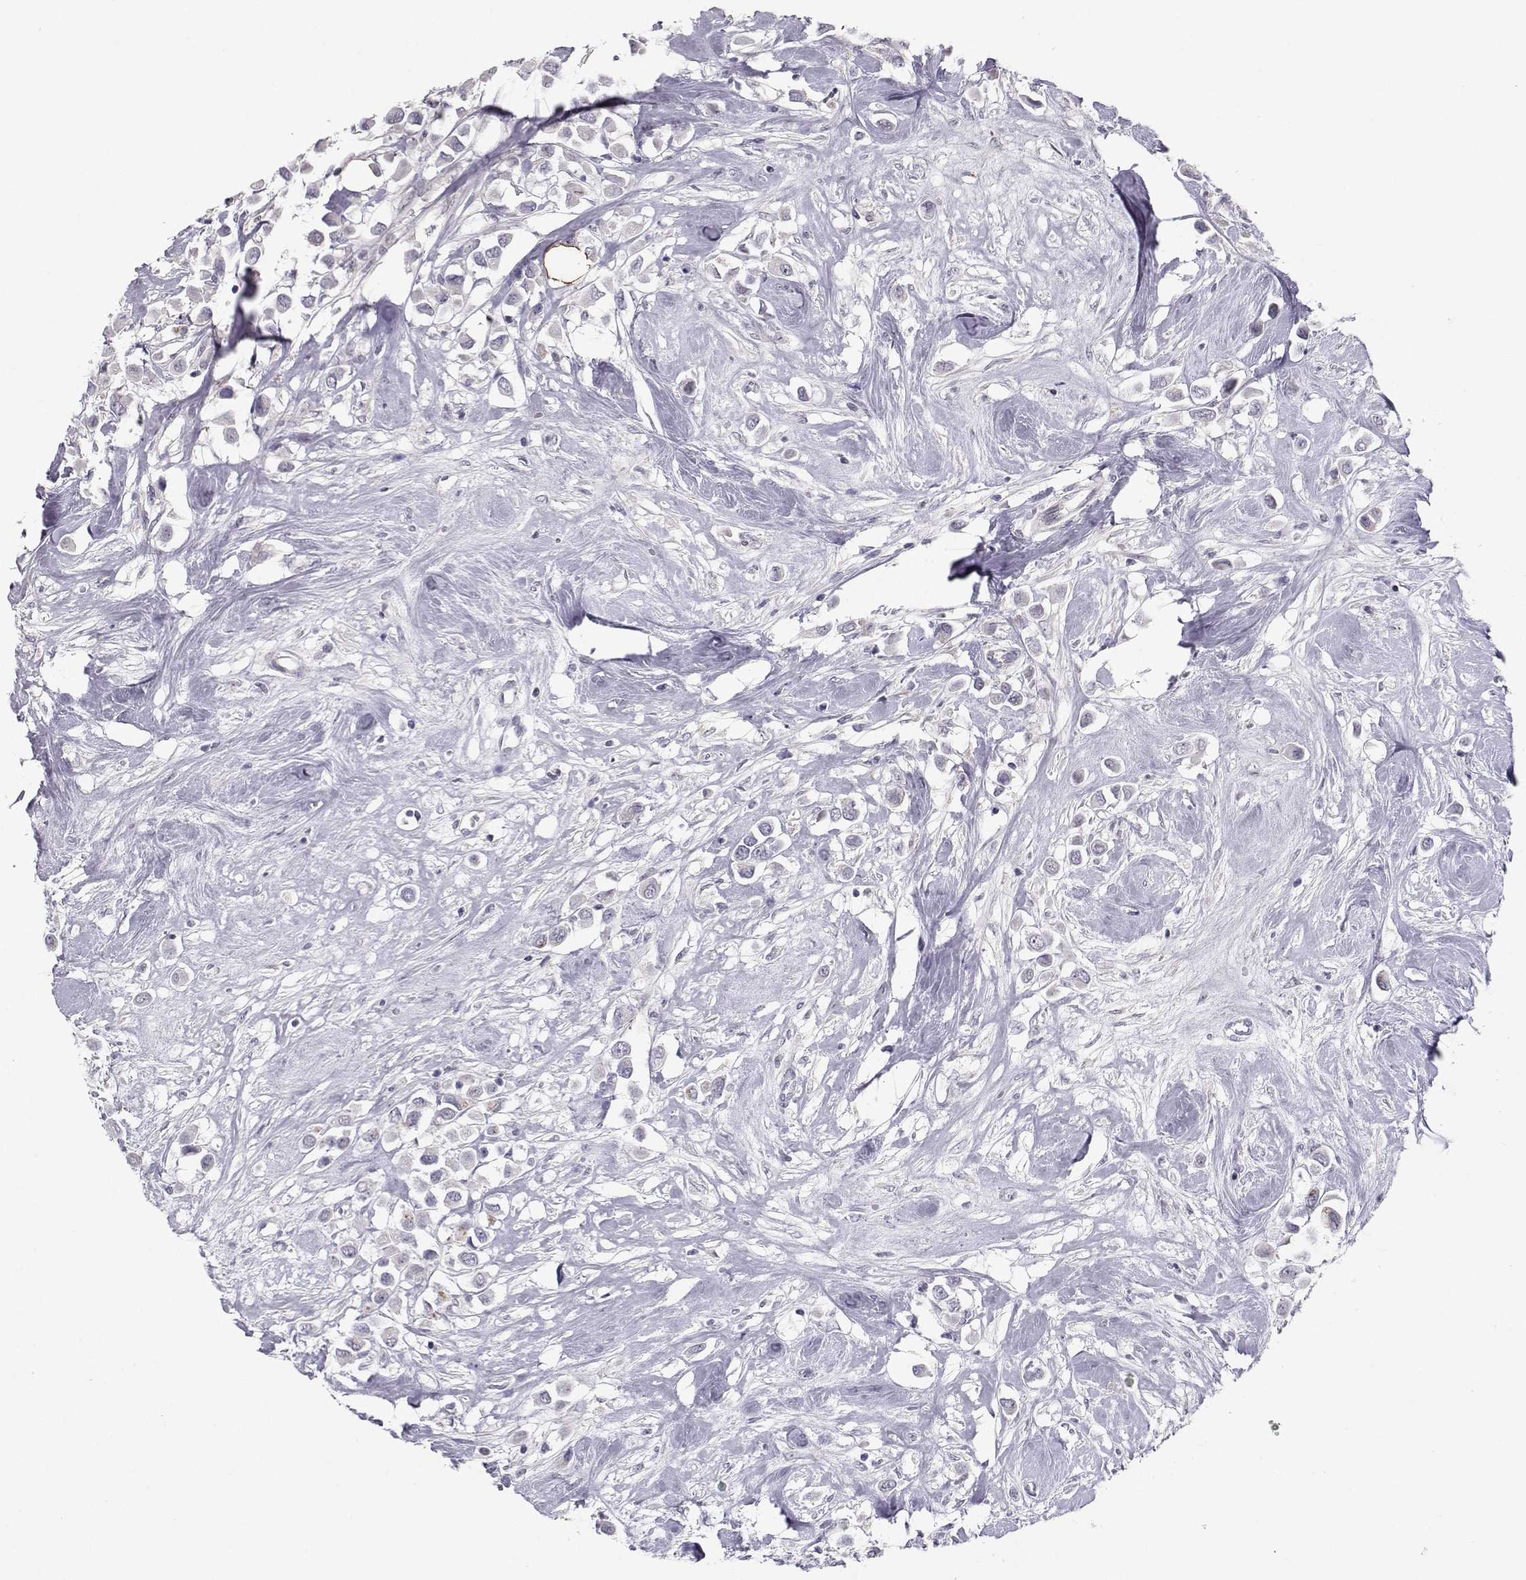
{"staining": {"intensity": "negative", "quantity": "none", "location": "none"}, "tissue": "breast cancer", "cell_type": "Tumor cells", "image_type": "cancer", "snomed": [{"axis": "morphology", "description": "Duct carcinoma"}, {"axis": "topography", "description": "Breast"}], "caption": "Intraductal carcinoma (breast) was stained to show a protein in brown. There is no significant positivity in tumor cells.", "gene": "NPVF", "patient": {"sex": "female", "age": 61}}